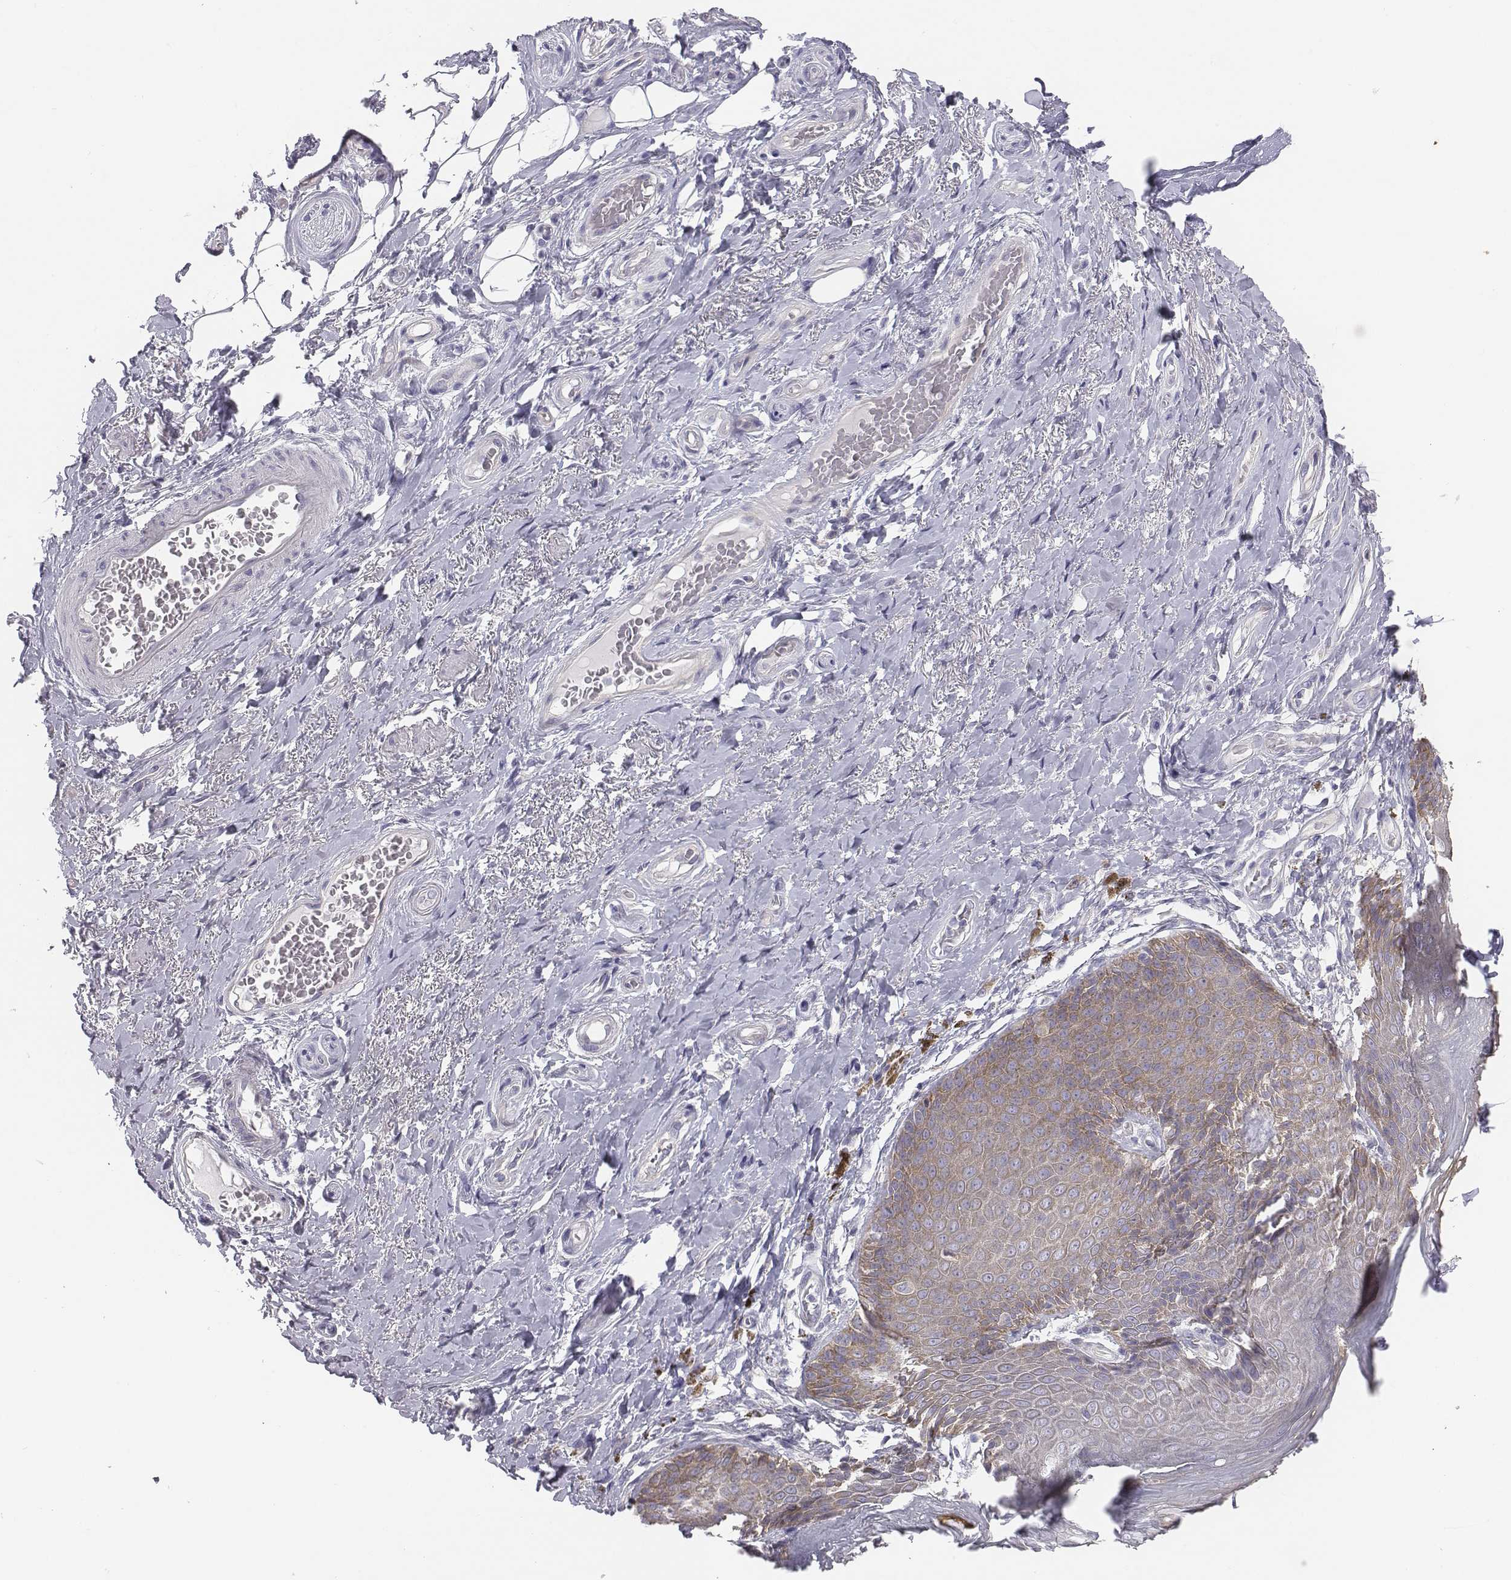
{"staining": {"intensity": "negative", "quantity": "none", "location": "none"}, "tissue": "adipose tissue", "cell_type": "Adipocytes", "image_type": "normal", "snomed": [{"axis": "morphology", "description": "Normal tissue, NOS"}, {"axis": "topography", "description": "Anal"}, {"axis": "topography", "description": "Peripheral nerve tissue"}], "caption": "A histopathology image of human adipose tissue is negative for staining in adipocytes. Brightfield microscopy of IHC stained with DAB (3,3'-diaminobenzidine) (brown) and hematoxylin (blue), captured at high magnification.", "gene": "CHST14", "patient": {"sex": "male", "age": 53}}